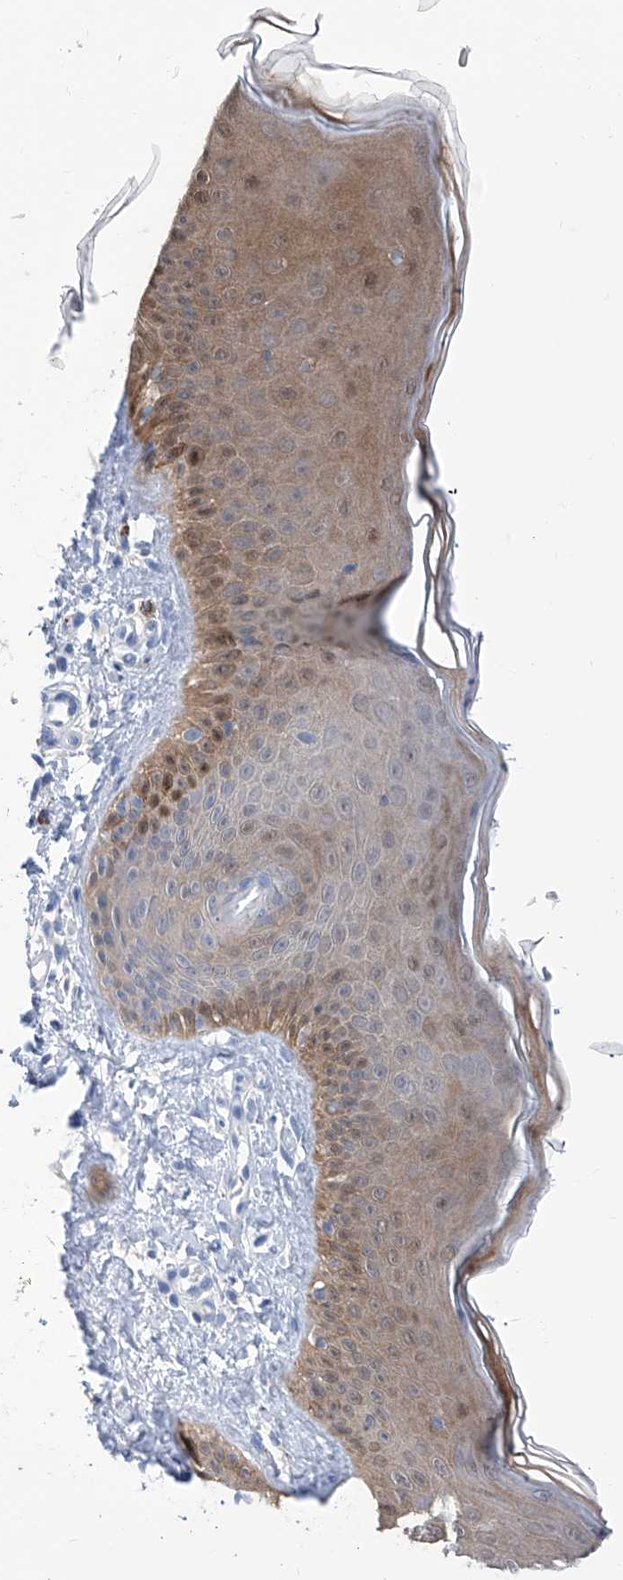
{"staining": {"intensity": "negative", "quantity": "none", "location": "none"}, "tissue": "skin", "cell_type": "Fibroblasts", "image_type": "normal", "snomed": [{"axis": "morphology", "description": "Normal tissue, NOS"}, {"axis": "topography", "description": "Skin"}], "caption": "IHC of unremarkable human skin exhibits no positivity in fibroblasts. (Stains: DAB immunohistochemistry (IHC) with hematoxylin counter stain, Microscopy: brightfield microscopy at high magnification).", "gene": "IMPA2", "patient": {"sex": "male", "age": 52}}